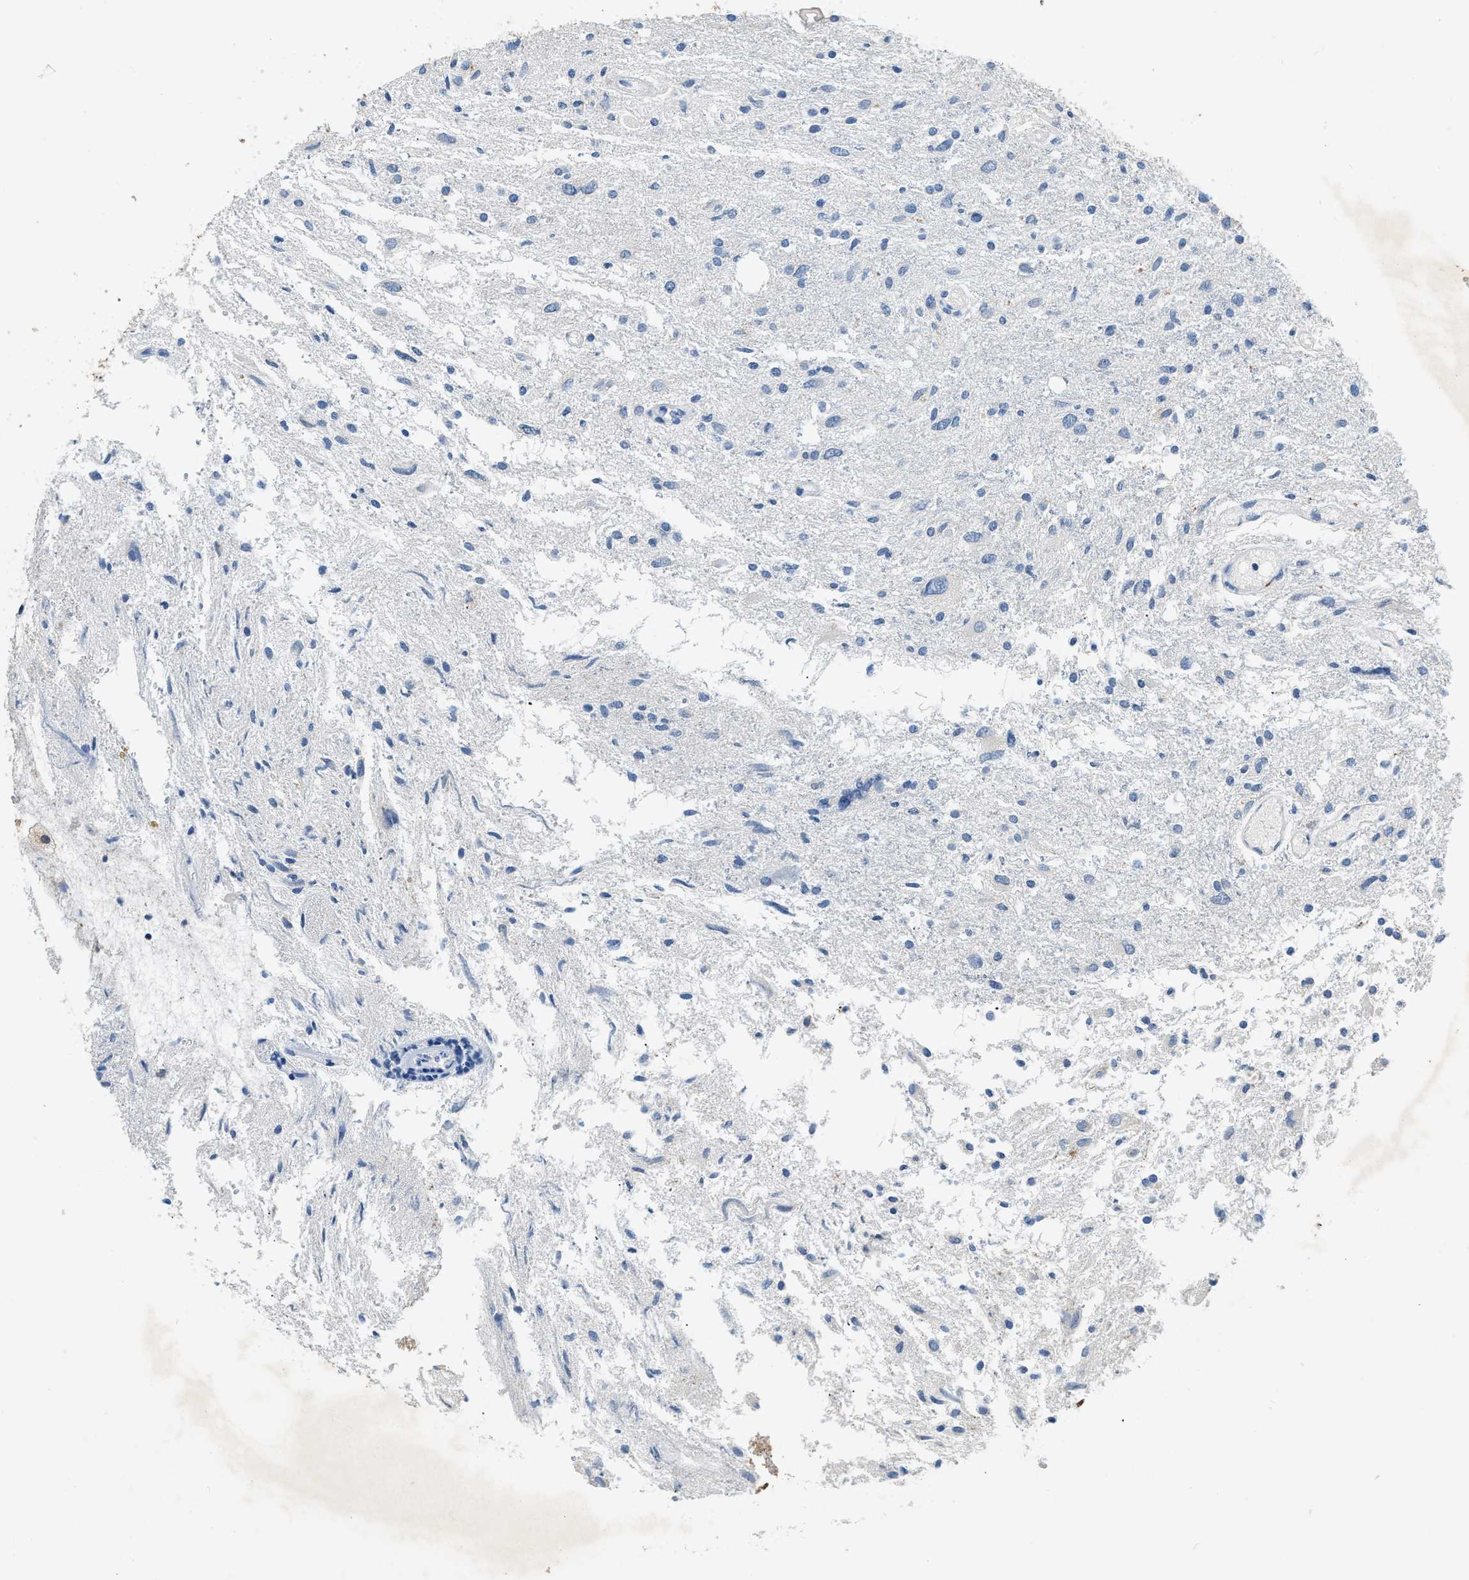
{"staining": {"intensity": "negative", "quantity": "none", "location": "none"}, "tissue": "glioma", "cell_type": "Tumor cells", "image_type": "cancer", "snomed": [{"axis": "morphology", "description": "Glioma, malignant, High grade"}, {"axis": "topography", "description": "Brain"}], "caption": "A micrograph of human glioma is negative for staining in tumor cells.", "gene": "TOMM34", "patient": {"sex": "female", "age": 59}}